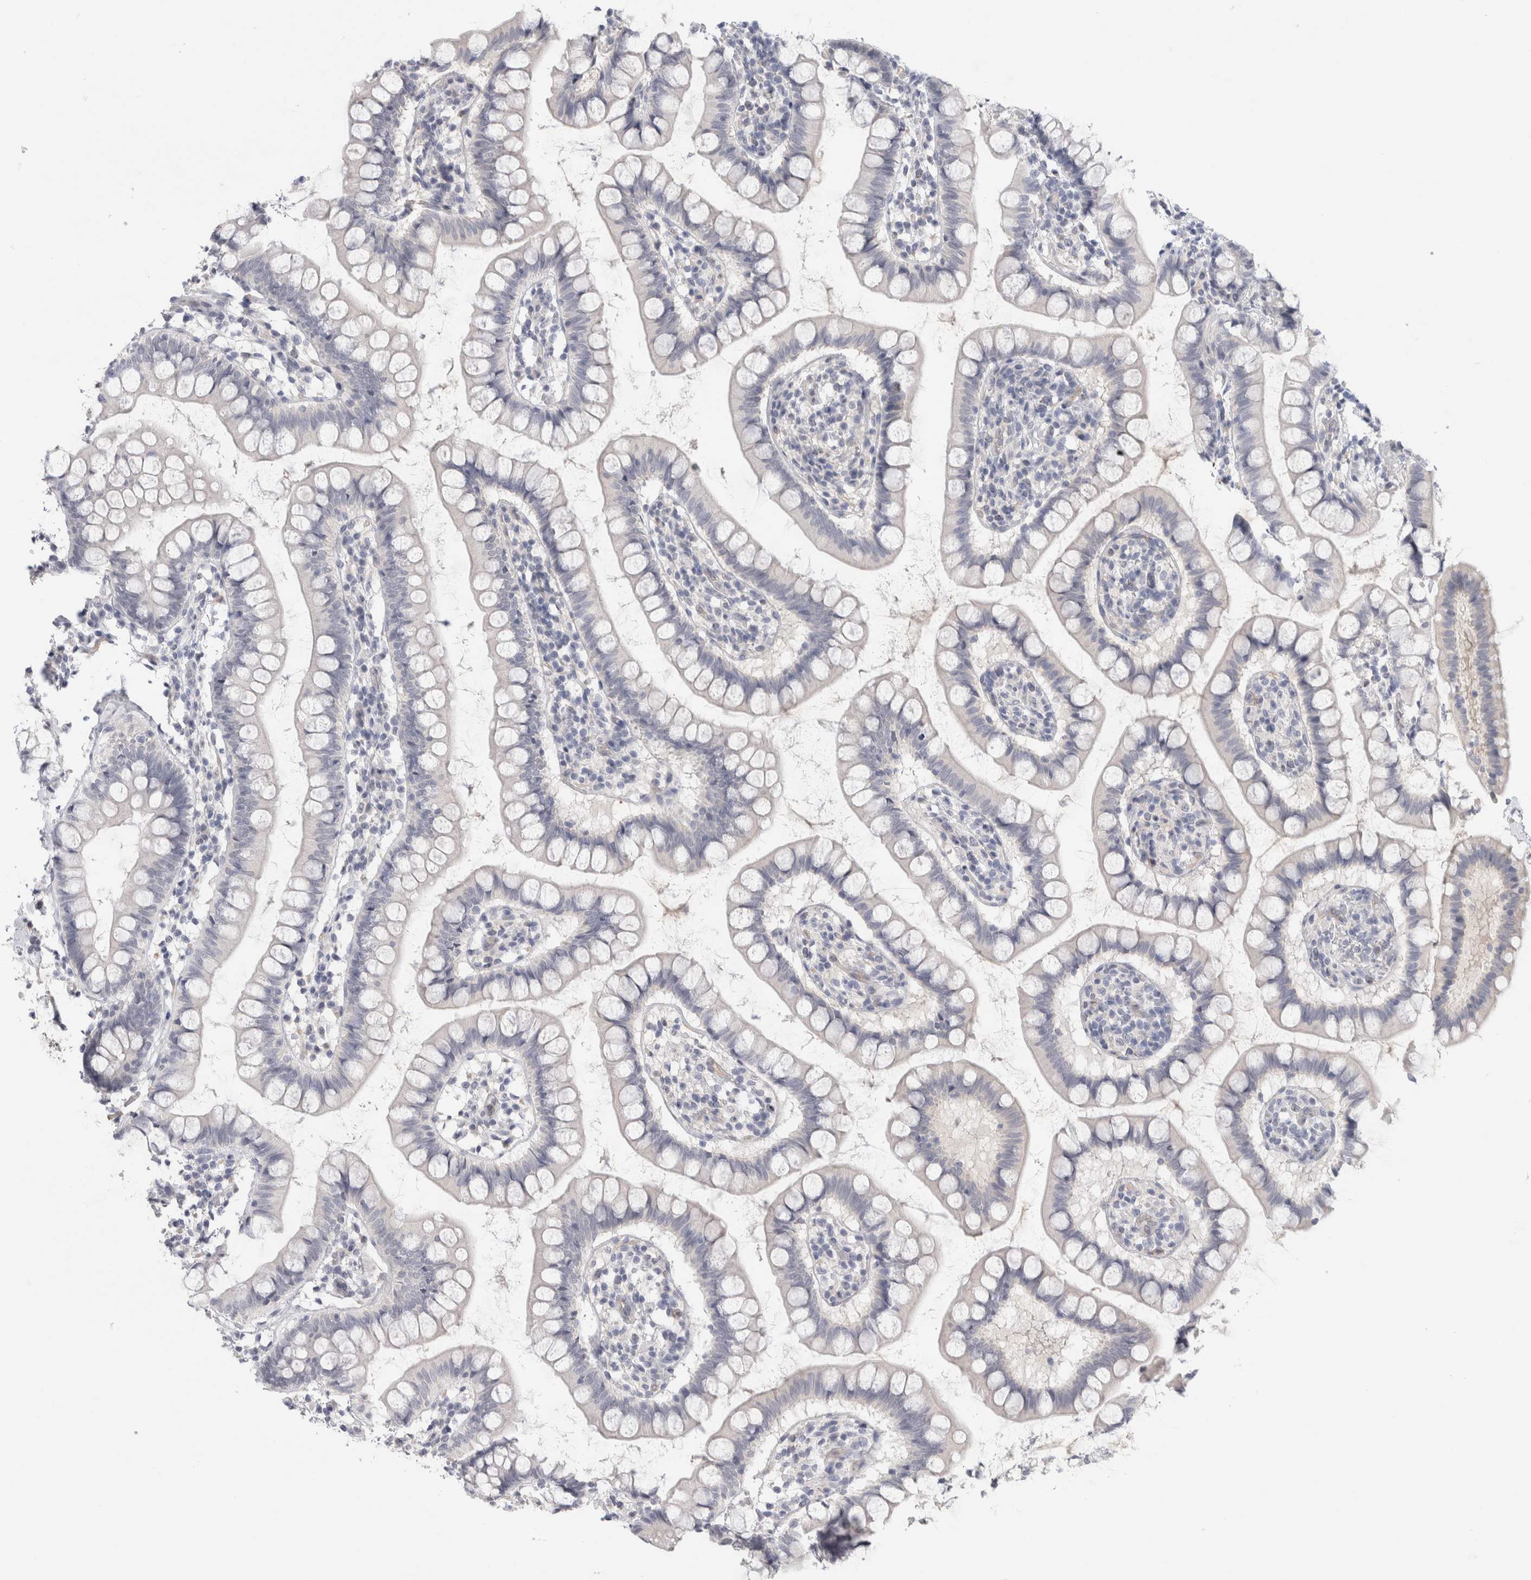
{"staining": {"intensity": "negative", "quantity": "none", "location": "none"}, "tissue": "small intestine", "cell_type": "Glandular cells", "image_type": "normal", "snomed": [{"axis": "morphology", "description": "Normal tissue, NOS"}, {"axis": "topography", "description": "Small intestine"}], "caption": "IHC photomicrograph of normal small intestine: small intestine stained with DAB (3,3'-diaminobenzidine) shows no significant protein staining in glandular cells. The staining was performed using DAB to visualize the protein expression in brown, while the nuclei were stained in blue with hematoxylin (Magnification: 20x).", "gene": "TONSL", "patient": {"sex": "female", "age": 84}}